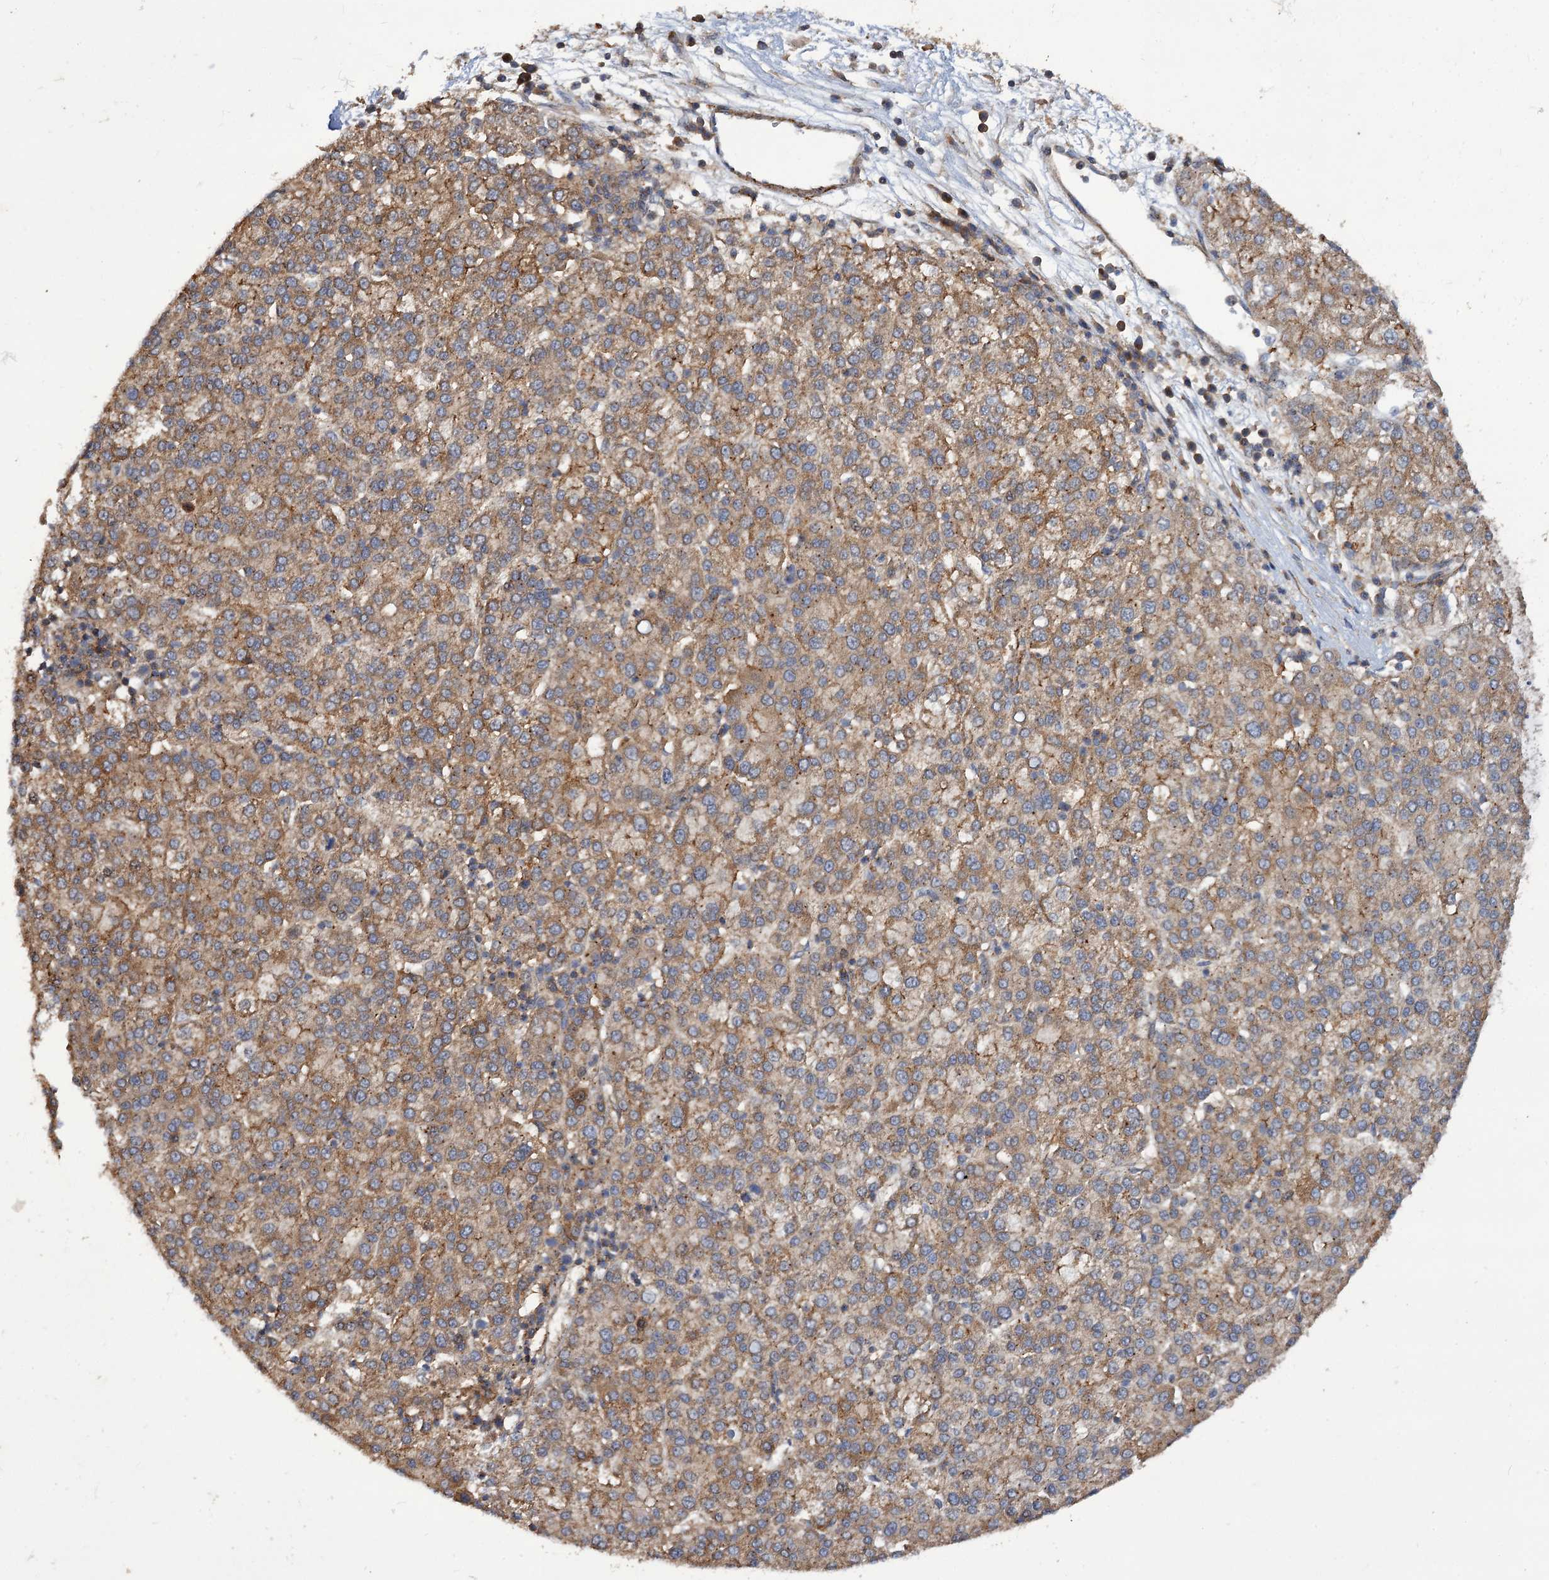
{"staining": {"intensity": "moderate", "quantity": ">75%", "location": "cytoplasmic/membranous"}, "tissue": "liver cancer", "cell_type": "Tumor cells", "image_type": "cancer", "snomed": [{"axis": "morphology", "description": "Carcinoma, Hepatocellular, NOS"}, {"axis": "topography", "description": "Liver"}], "caption": "Brown immunohistochemical staining in human liver cancer displays moderate cytoplasmic/membranous positivity in about >75% of tumor cells. (brown staining indicates protein expression, while blue staining denotes nuclei).", "gene": "FBXW8", "patient": {"sex": "female", "age": 58}}